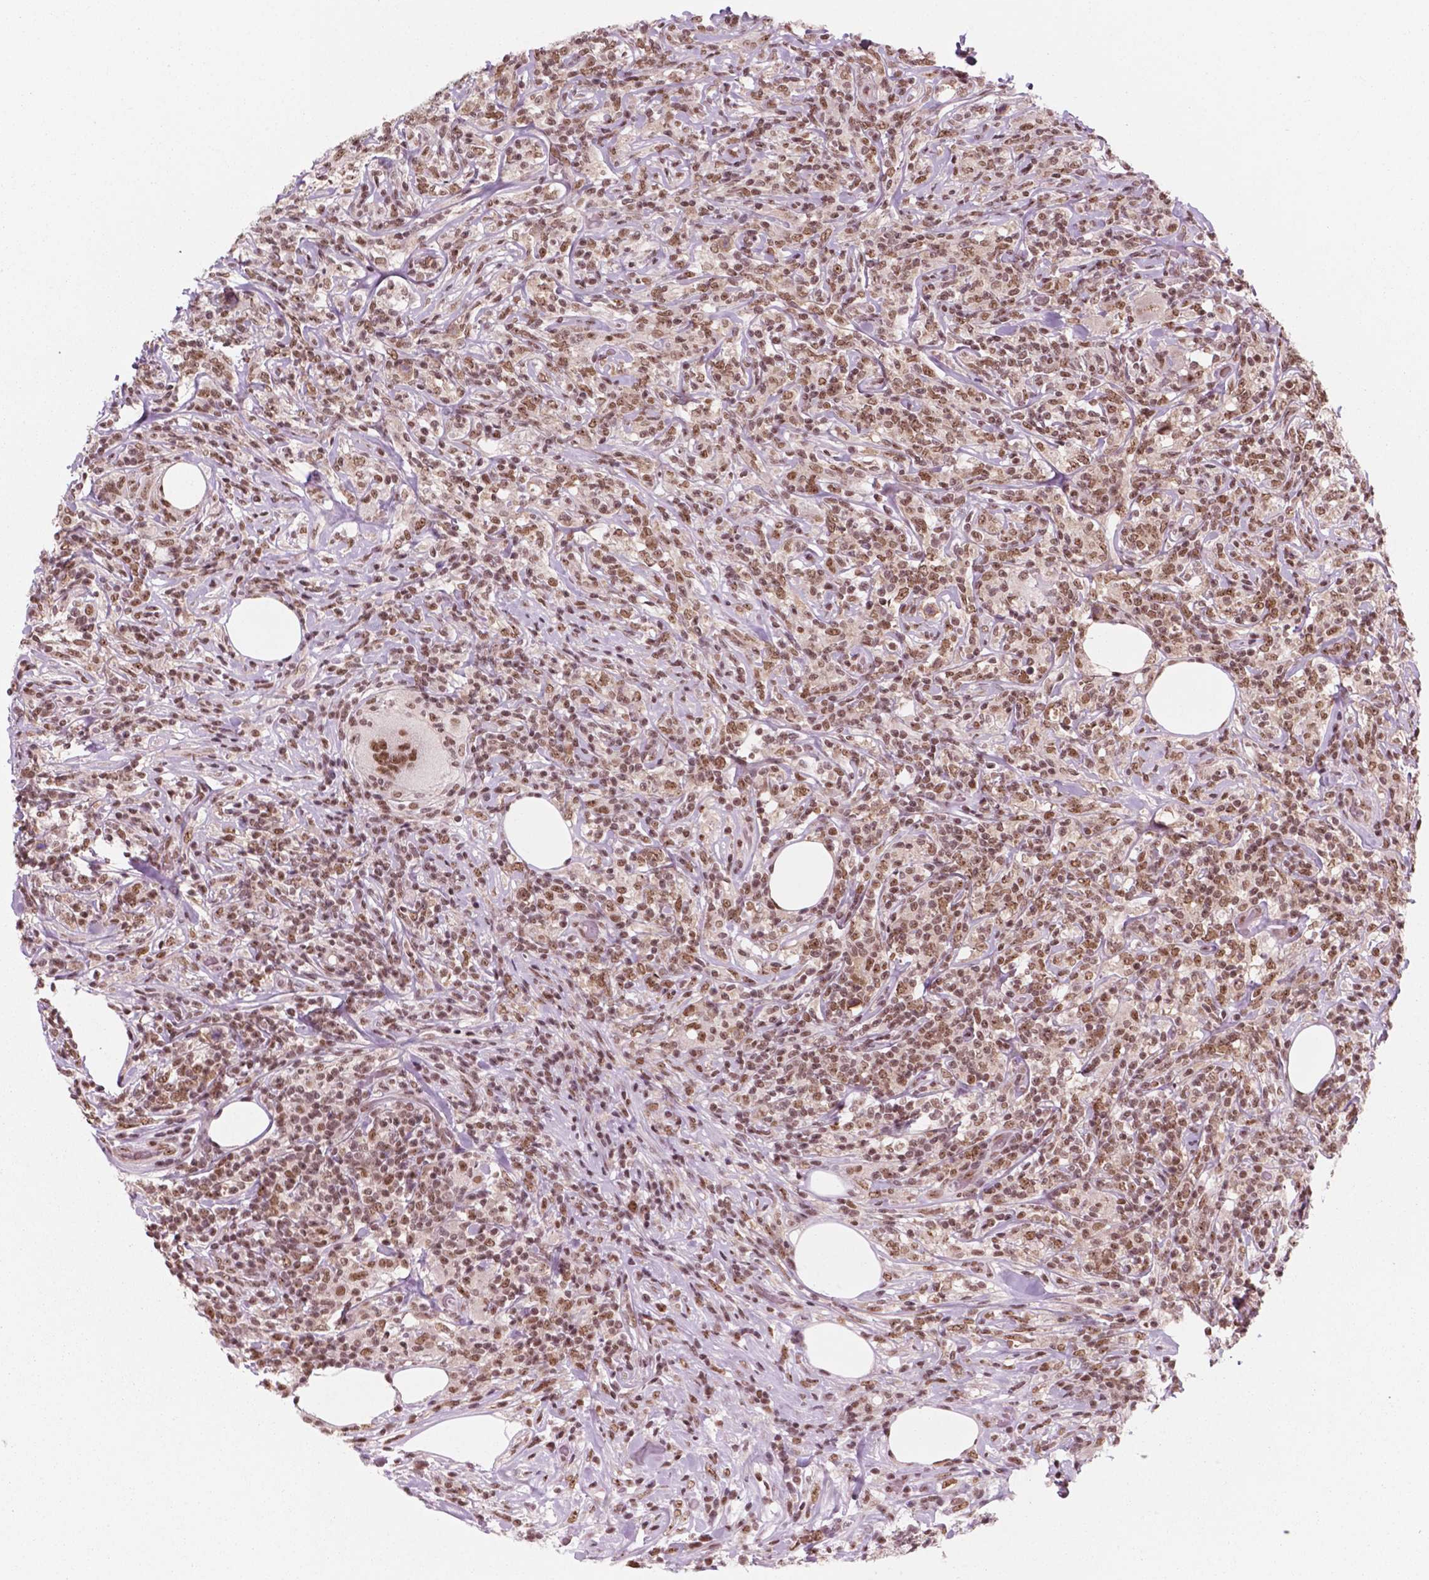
{"staining": {"intensity": "moderate", "quantity": ">75%", "location": "nuclear"}, "tissue": "lymphoma", "cell_type": "Tumor cells", "image_type": "cancer", "snomed": [{"axis": "morphology", "description": "Malignant lymphoma, non-Hodgkin's type, High grade"}, {"axis": "topography", "description": "Lymph node"}], "caption": "This photomicrograph shows lymphoma stained with immunohistochemistry to label a protein in brown. The nuclear of tumor cells show moderate positivity for the protein. Nuclei are counter-stained blue.", "gene": "POLR2E", "patient": {"sex": "female", "age": 84}}